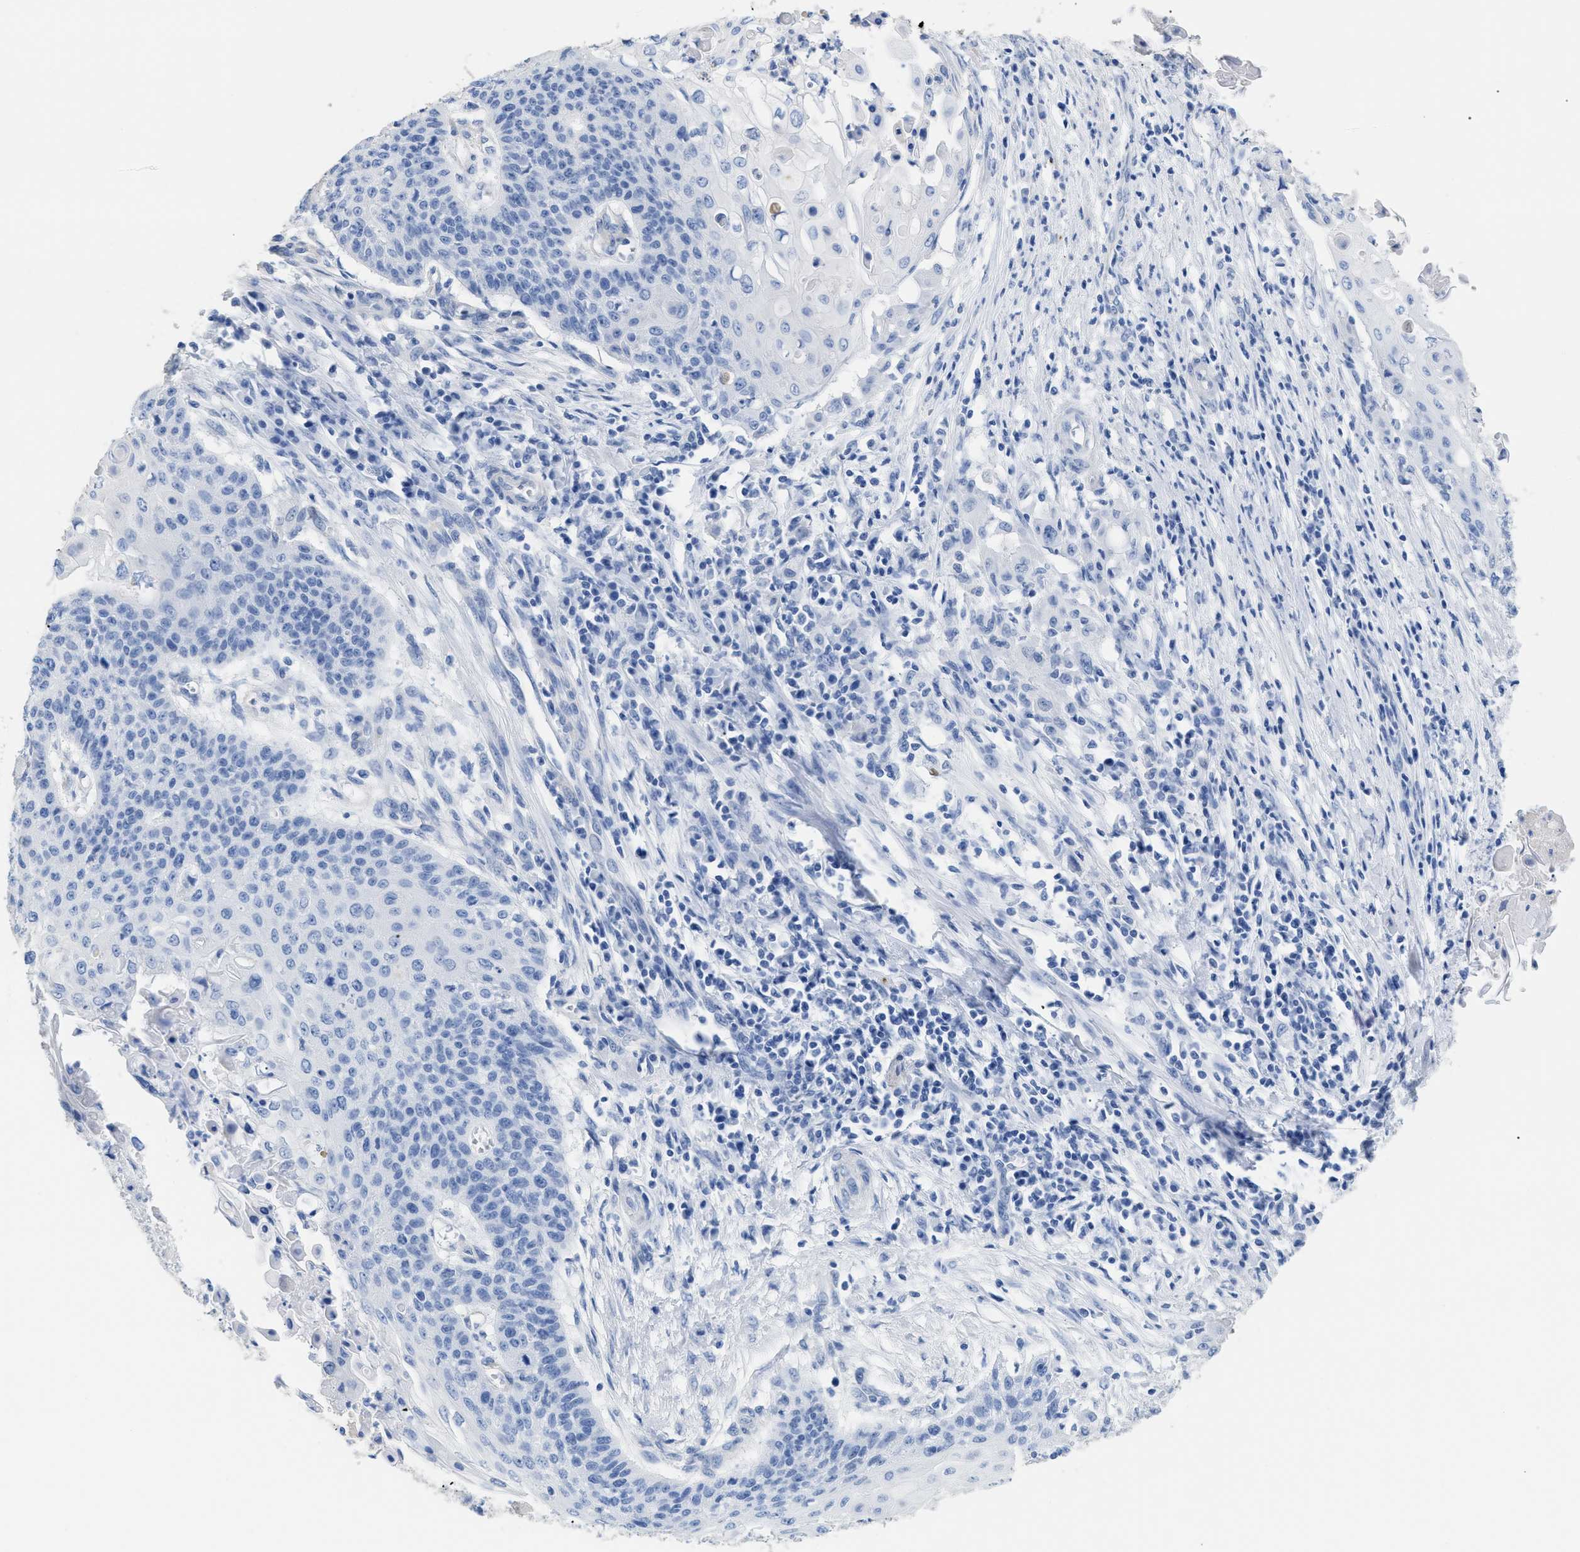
{"staining": {"intensity": "negative", "quantity": "none", "location": "none"}, "tissue": "cervical cancer", "cell_type": "Tumor cells", "image_type": "cancer", "snomed": [{"axis": "morphology", "description": "Squamous cell carcinoma, NOS"}, {"axis": "topography", "description": "Cervix"}], "caption": "Tumor cells show no significant staining in cervical squamous cell carcinoma.", "gene": "DLC1", "patient": {"sex": "female", "age": 39}}